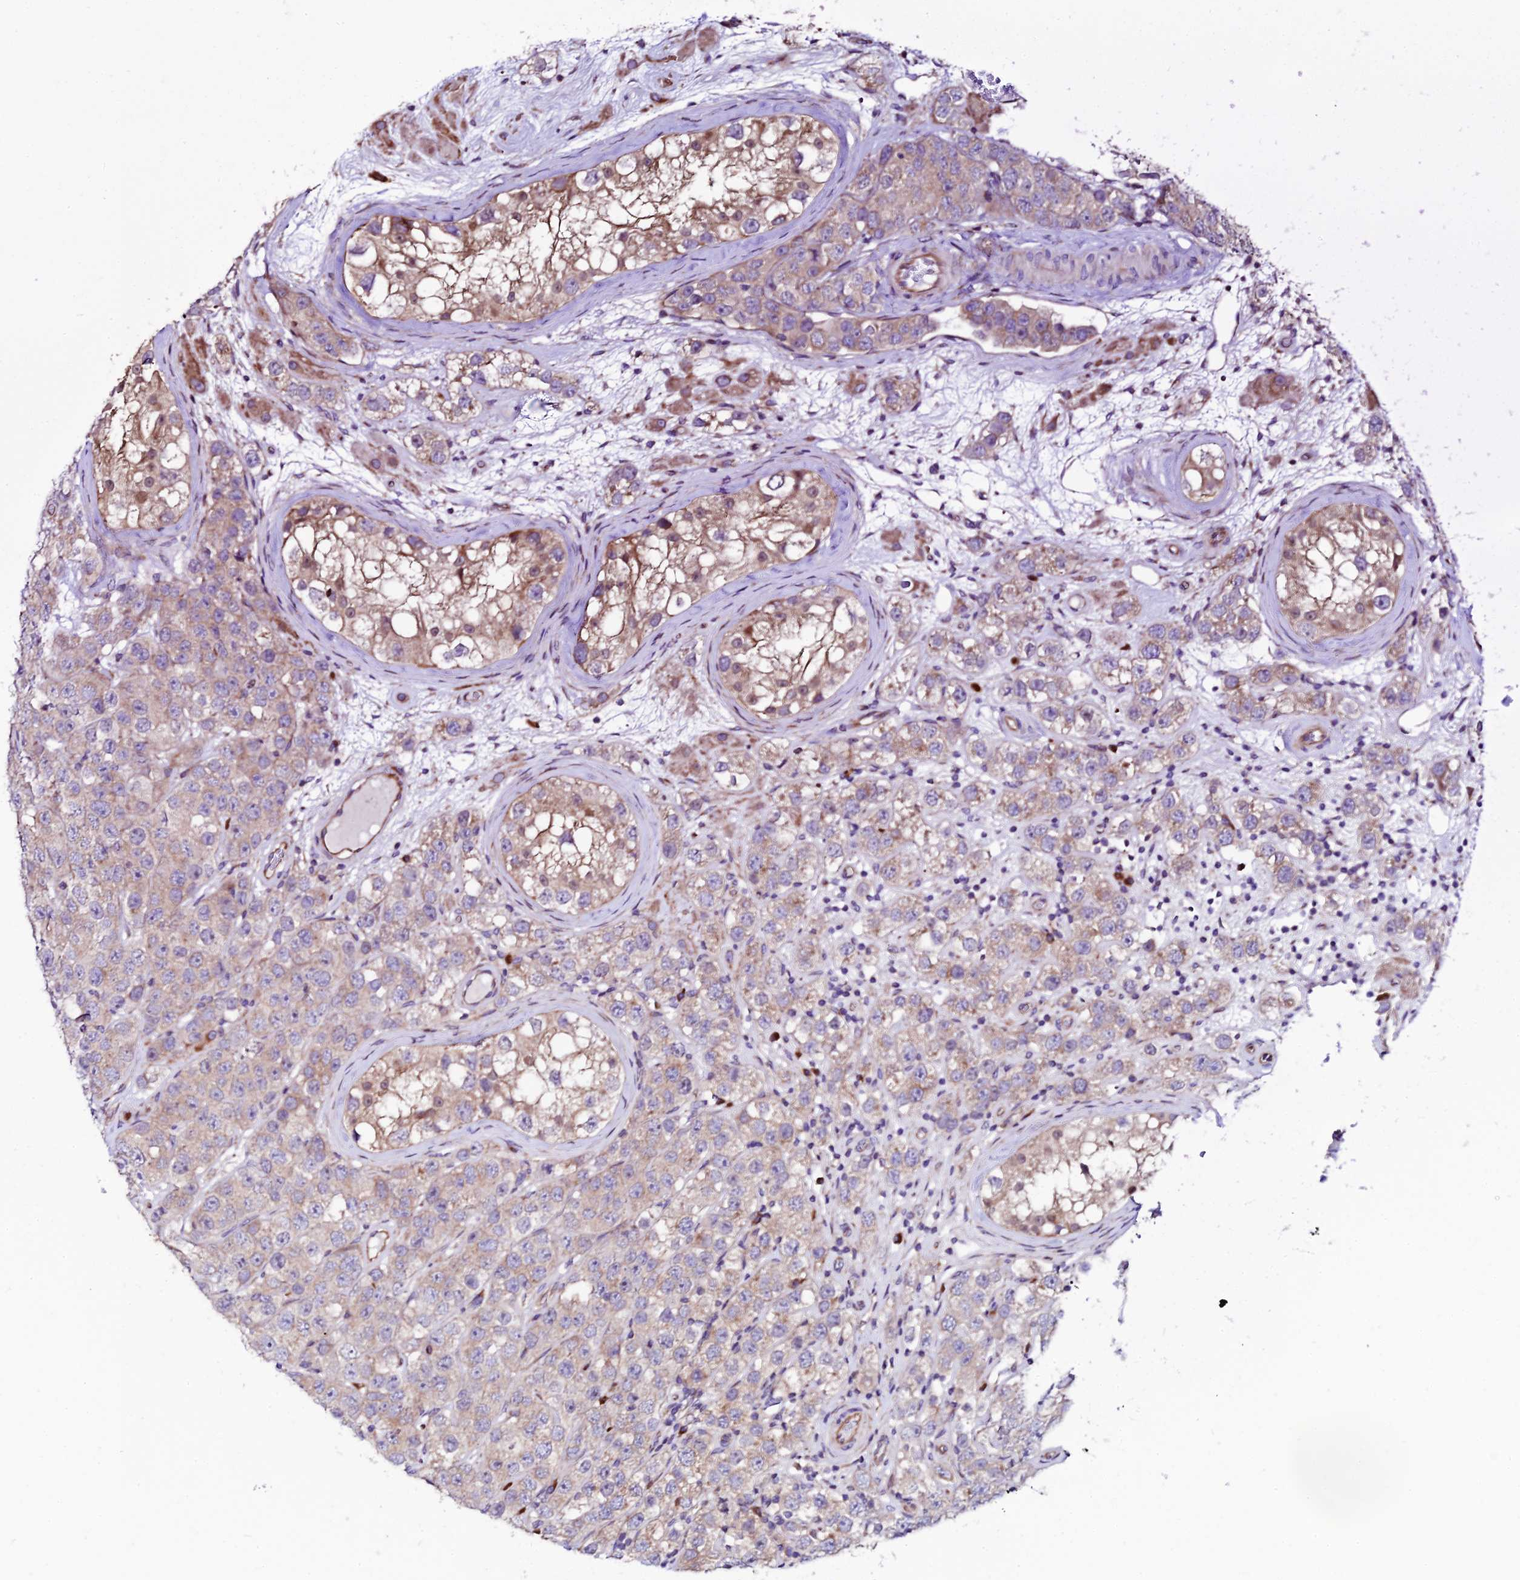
{"staining": {"intensity": "weak", "quantity": "25%-75%", "location": "cytoplasmic/membranous"}, "tissue": "testis cancer", "cell_type": "Tumor cells", "image_type": "cancer", "snomed": [{"axis": "morphology", "description": "Seminoma, NOS"}, {"axis": "topography", "description": "Testis"}], "caption": "Testis cancer (seminoma) tissue demonstrates weak cytoplasmic/membranous staining in approximately 25%-75% of tumor cells, visualized by immunohistochemistry. The staining was performed using DAB, with brown indicating positive protein expression. Nuclei are stained blue with hematoxylin.", "gene": "VPS13C", "patient": {"sex": "male", "age": 28}}